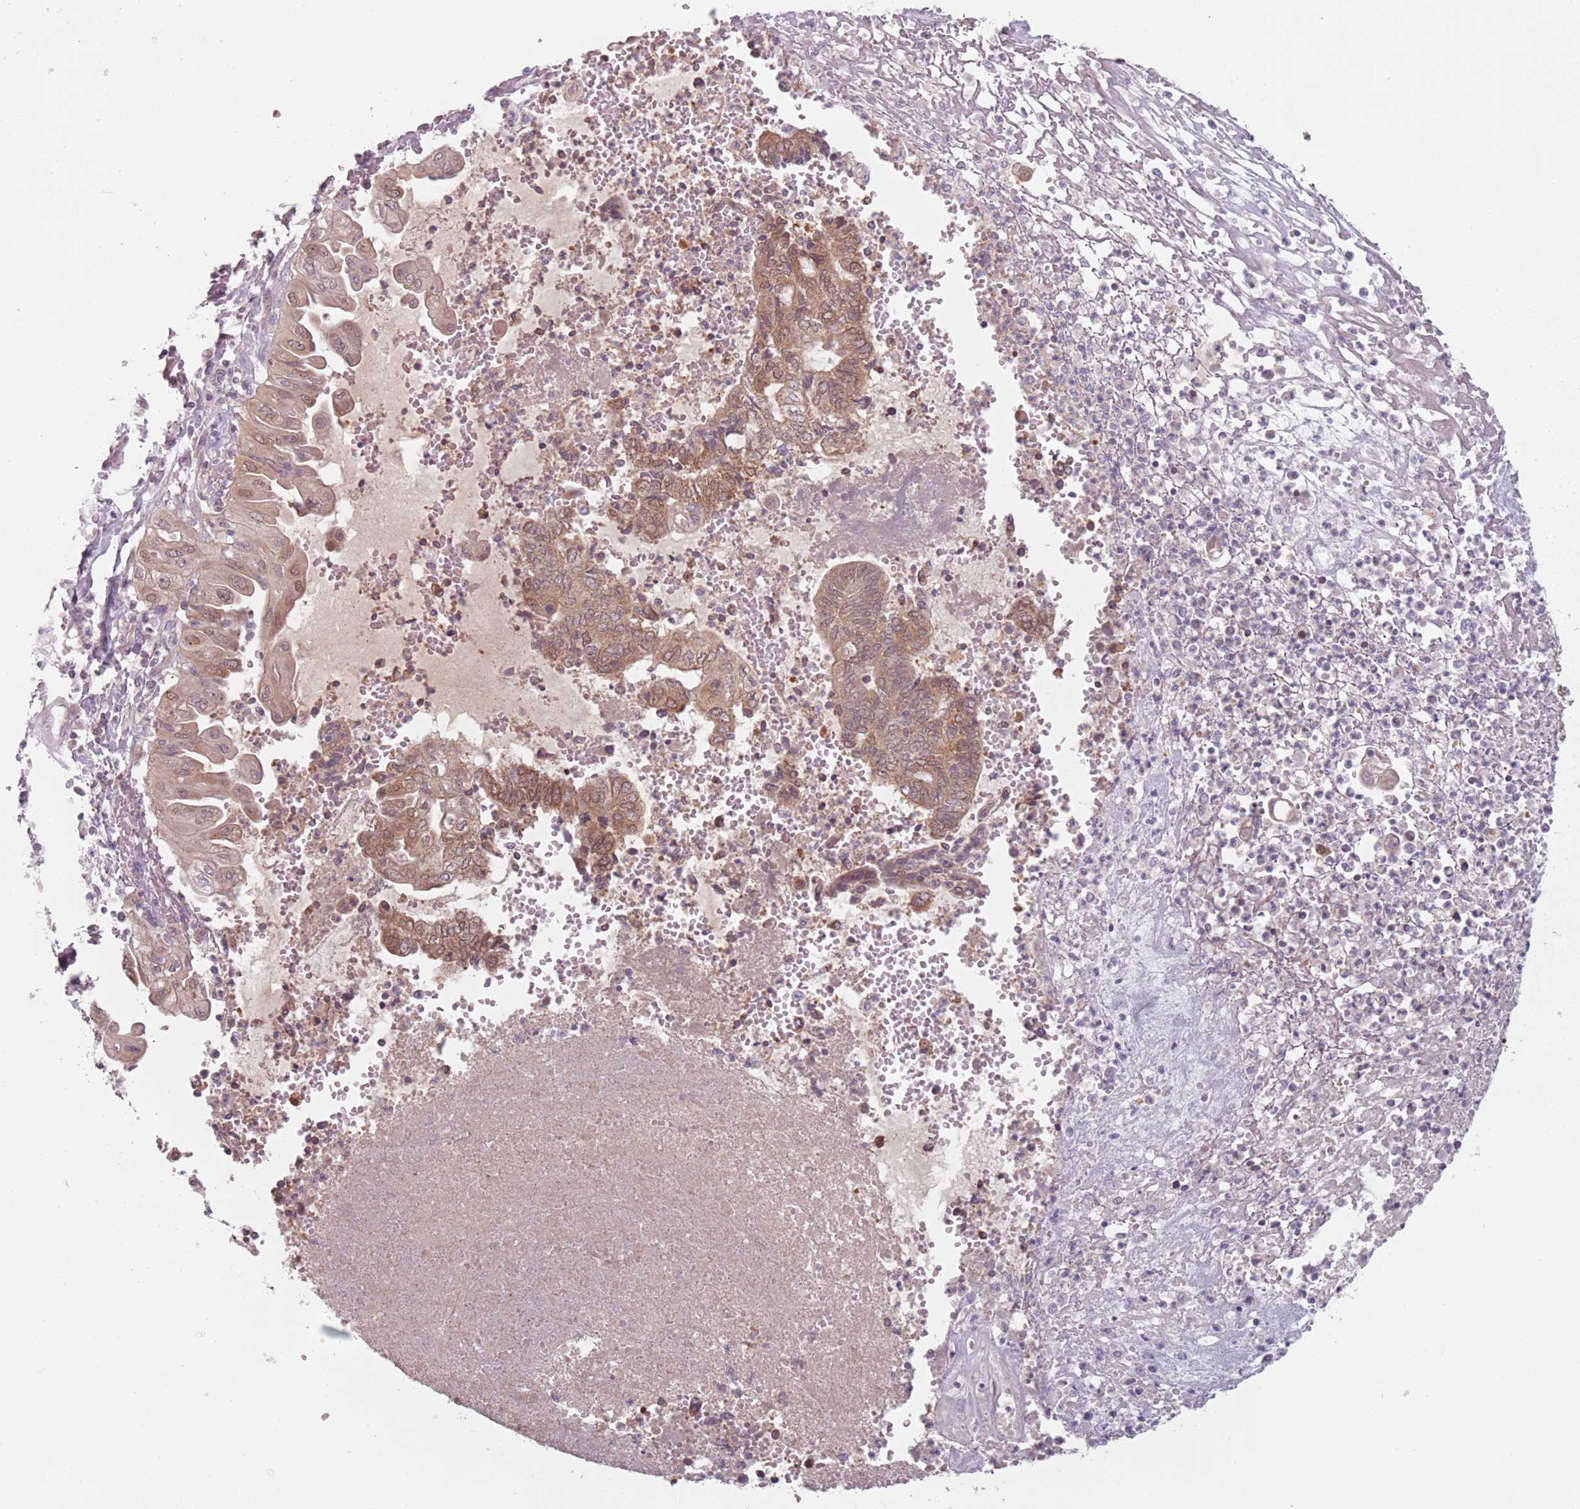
{"staining": {"intensity": "moderate", "quantity": ">75%", "location": "cytoplasmic/membranous,nuclear"}, "tissue": "endometrial cancer", "cell_type": "Tumor cells", "image_type": "cancer", "snomed": [{"axis": "morphology", "description": "Adenocarcinoma, NOS"}, {"axis": "topography", "description": "Uterus"}, {"axis": "topography", "description": "Endometrium"}], "caption": "The immunohistochemical stain shows moderate cytoplasmic/membranous and nuclear staining in tumor cells of adenocarcinoma (endometrial) tissue.", "gene": "NAXE", "patient": {"sex": "female", "age": 70}}